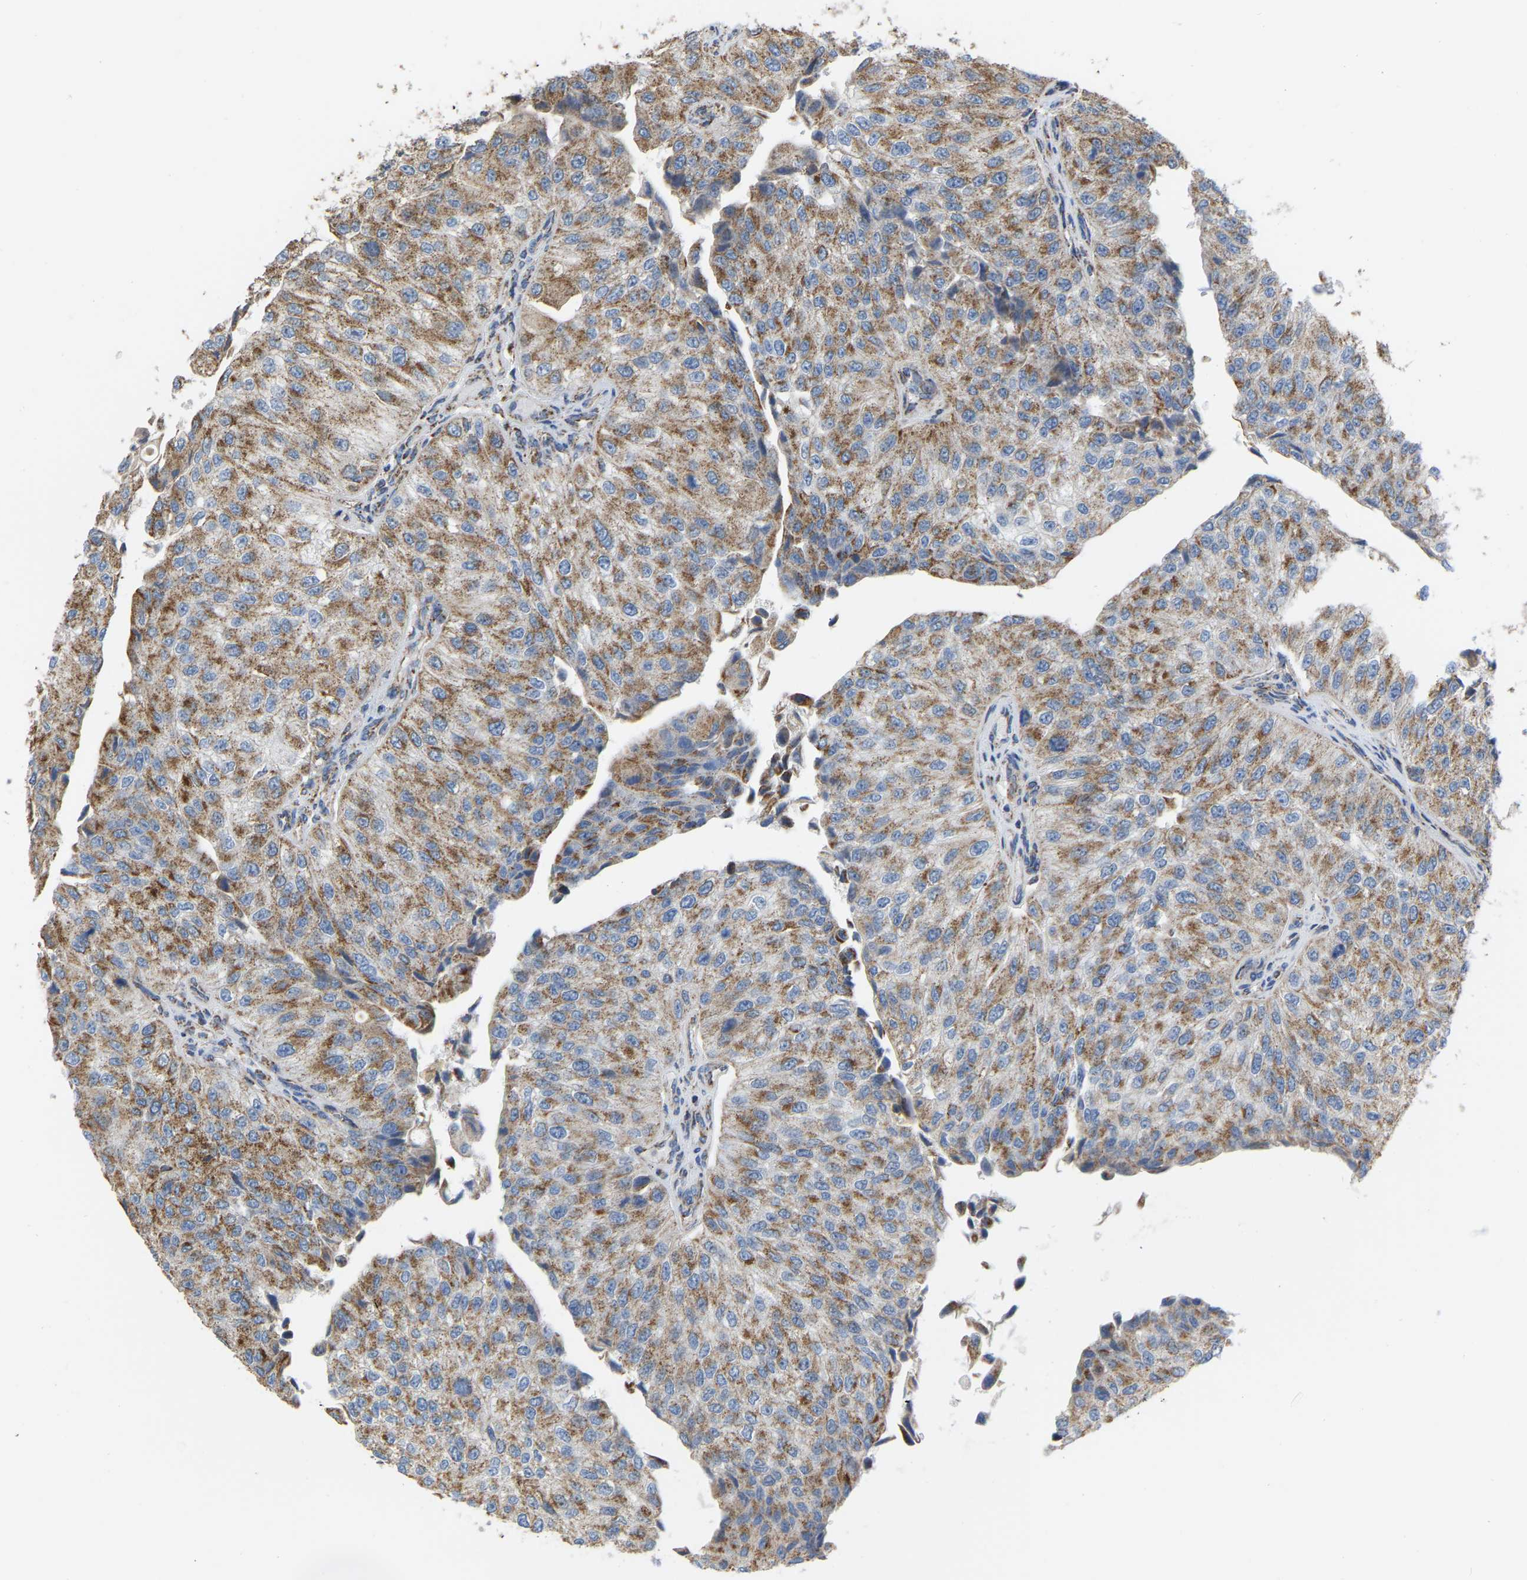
{"staining": {"intensity": "moderate", "quantity": ">75%", "location": "cytoplasmic/membranous"}, "tissue": "urothelial cancer", "cell_type": "Tumor cells", "image_type": "cancer", "snomed": [{"axis": "morphology", "description": "Urothelial carcinoma, High grade"}, {"axis": "topography", "description": "Kidney"}, {"axis": "topography", "description": "Urinary bladder"}], "caption": "High-grade urothelial carcinoma stained for a protein shows moderate cytoplasmic/membranous positivity in tumor cells. The protein is stained brown, and the nuclei are stained in blue (DAB (3,3'-diaminobenzidine) IHC with brightfield microscopy, high magnification).", "gene": "CBLB", "patient": {"sex": "male", "age": 77}}